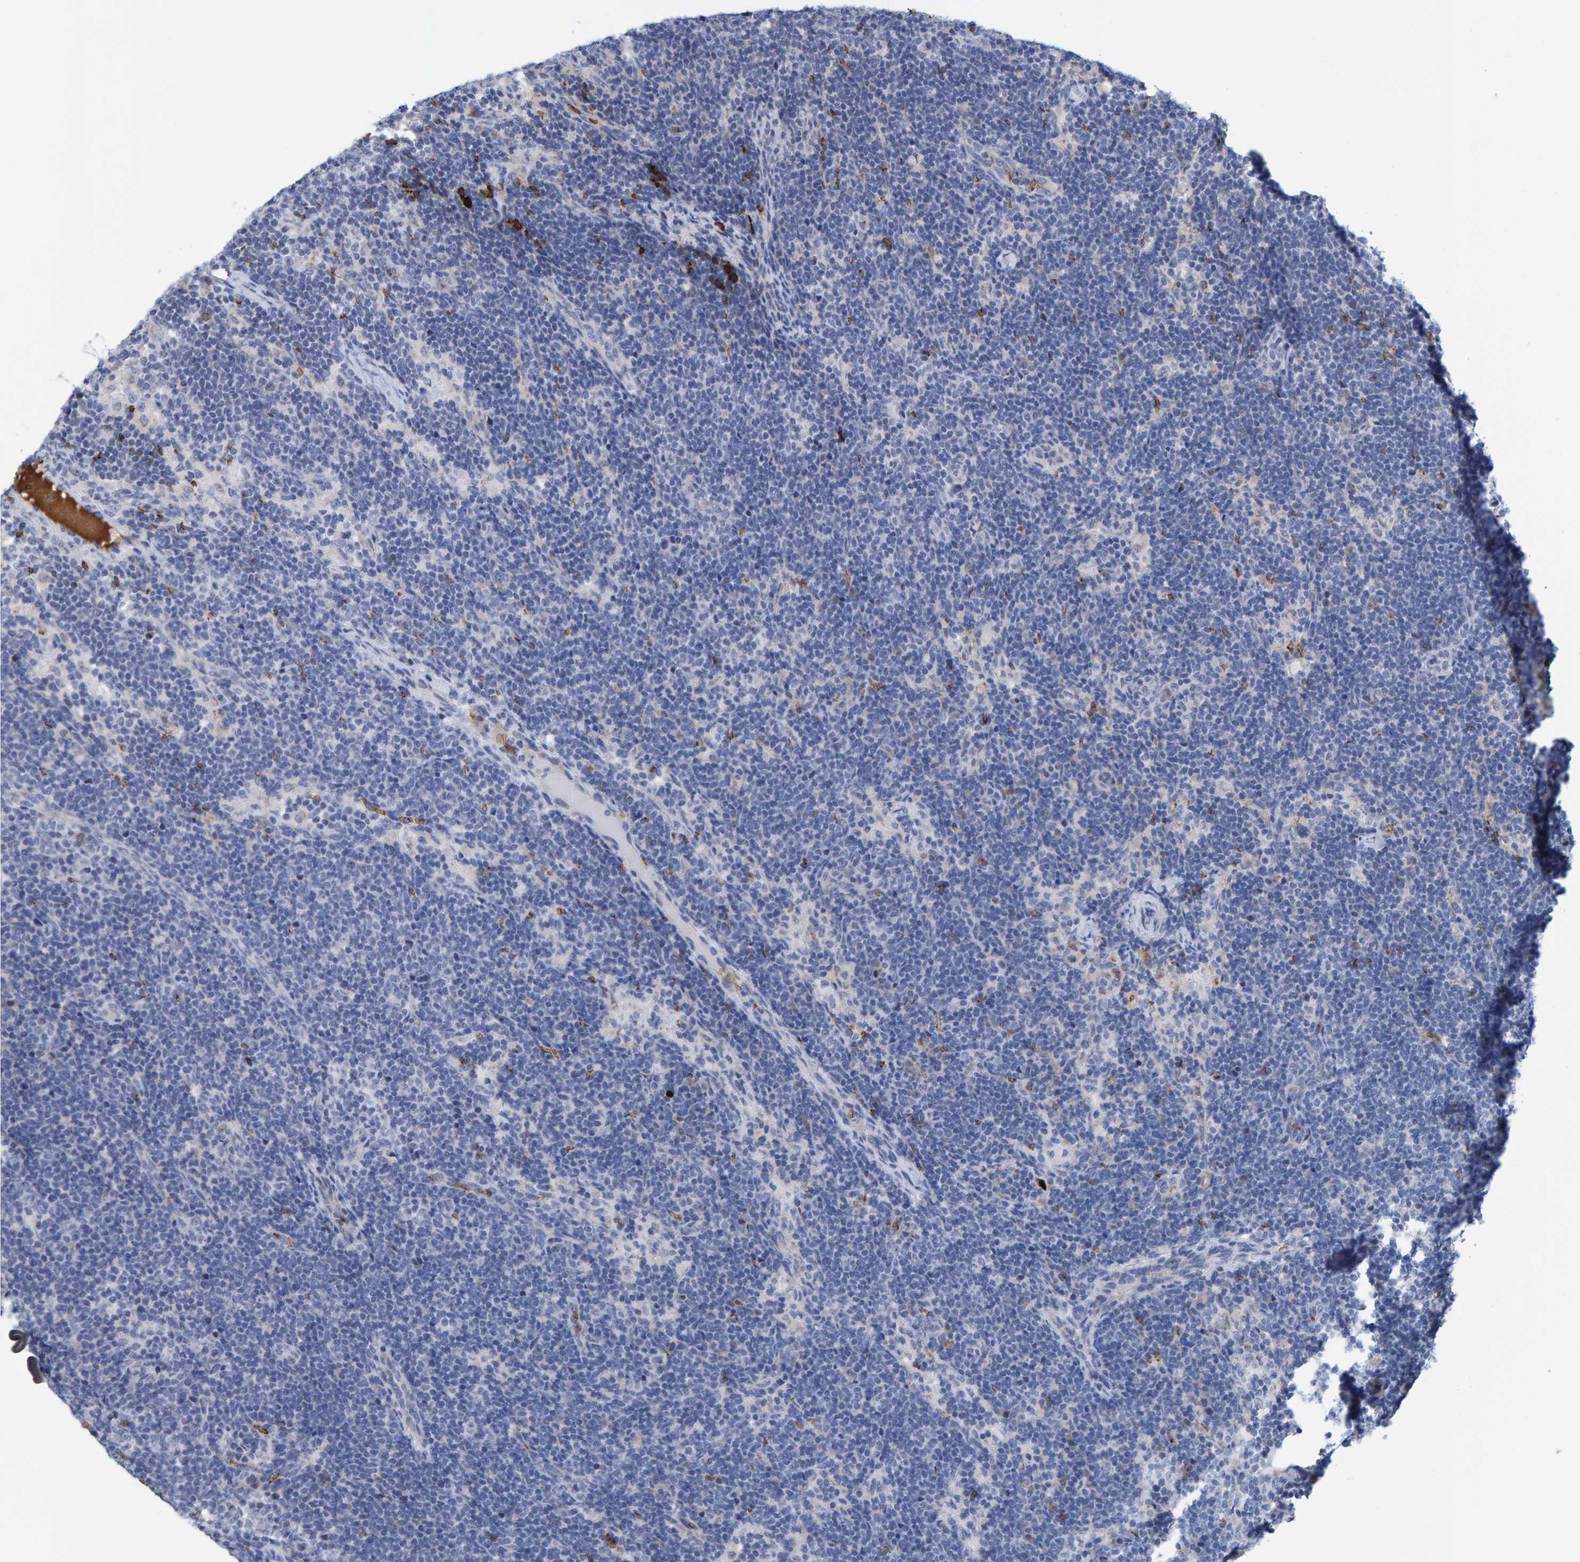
{"staining": {"intensity": "negative", "quantity": "none", "location": "none"}, "tissue": "lymph node", "cell_type": "Germinal center cells", "image_type": "normal", "snomed": [{"axis": "morphology", "description": "Normal tissue, NOS"}, {"axis": "topography", "description": "Lymph node"}], "caption": "Immunohistochemistry (IHC) of unremarkable human lymph node reveals no positivity in germinal center cells. (Brightfield microscopy of DAB (3,3'-diaminobenzidine) IHC at high magnification).", "gene": "VPS9D1", "patient": {"sex": "female", "age": 22}}